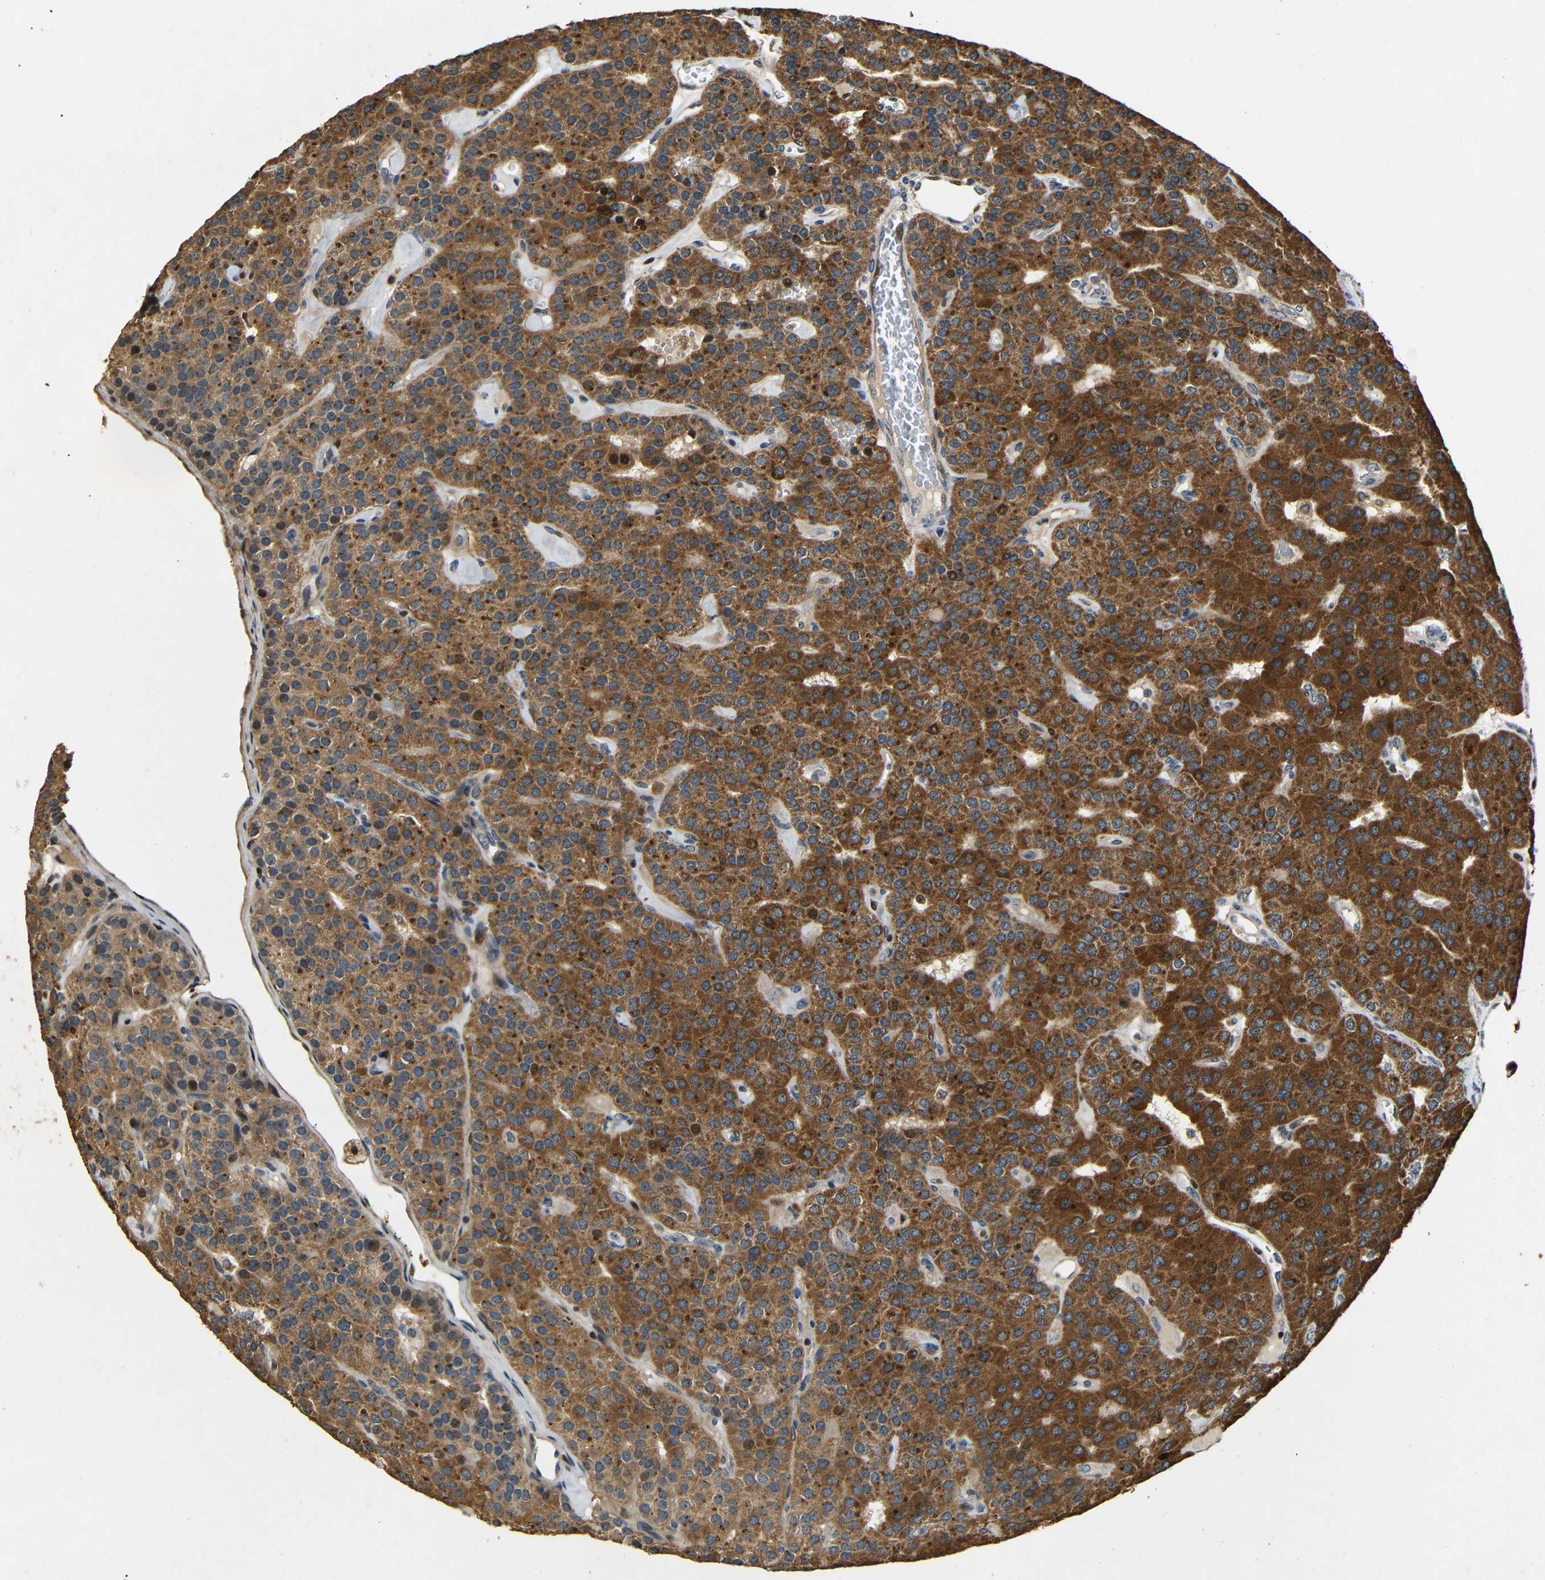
{"staining": {"intensity": "strong", "quantity": ">75%", "location": "cytoplasmic/membranous,nuclear"}, "tissue": "parathyroid gland", "cell_type": "Glandular cells", "image_type": "normal", "snomed": [{"axis": "morphology", "description": "Normal tissue, NOS"}, {"axis": "morphology", "description": "Adenoma, NOS"}, {"axis": "topography", "description": "Parathyroid gland"}], "caption": "Parathyroid gland stained for a protein (brown) shows strong cytoplasmic/membranous,nuclear positive expression in approximately >75% of glandular cells.", "gene": "KAZALD1", "patient": {"sex": "female", "age": 86}}